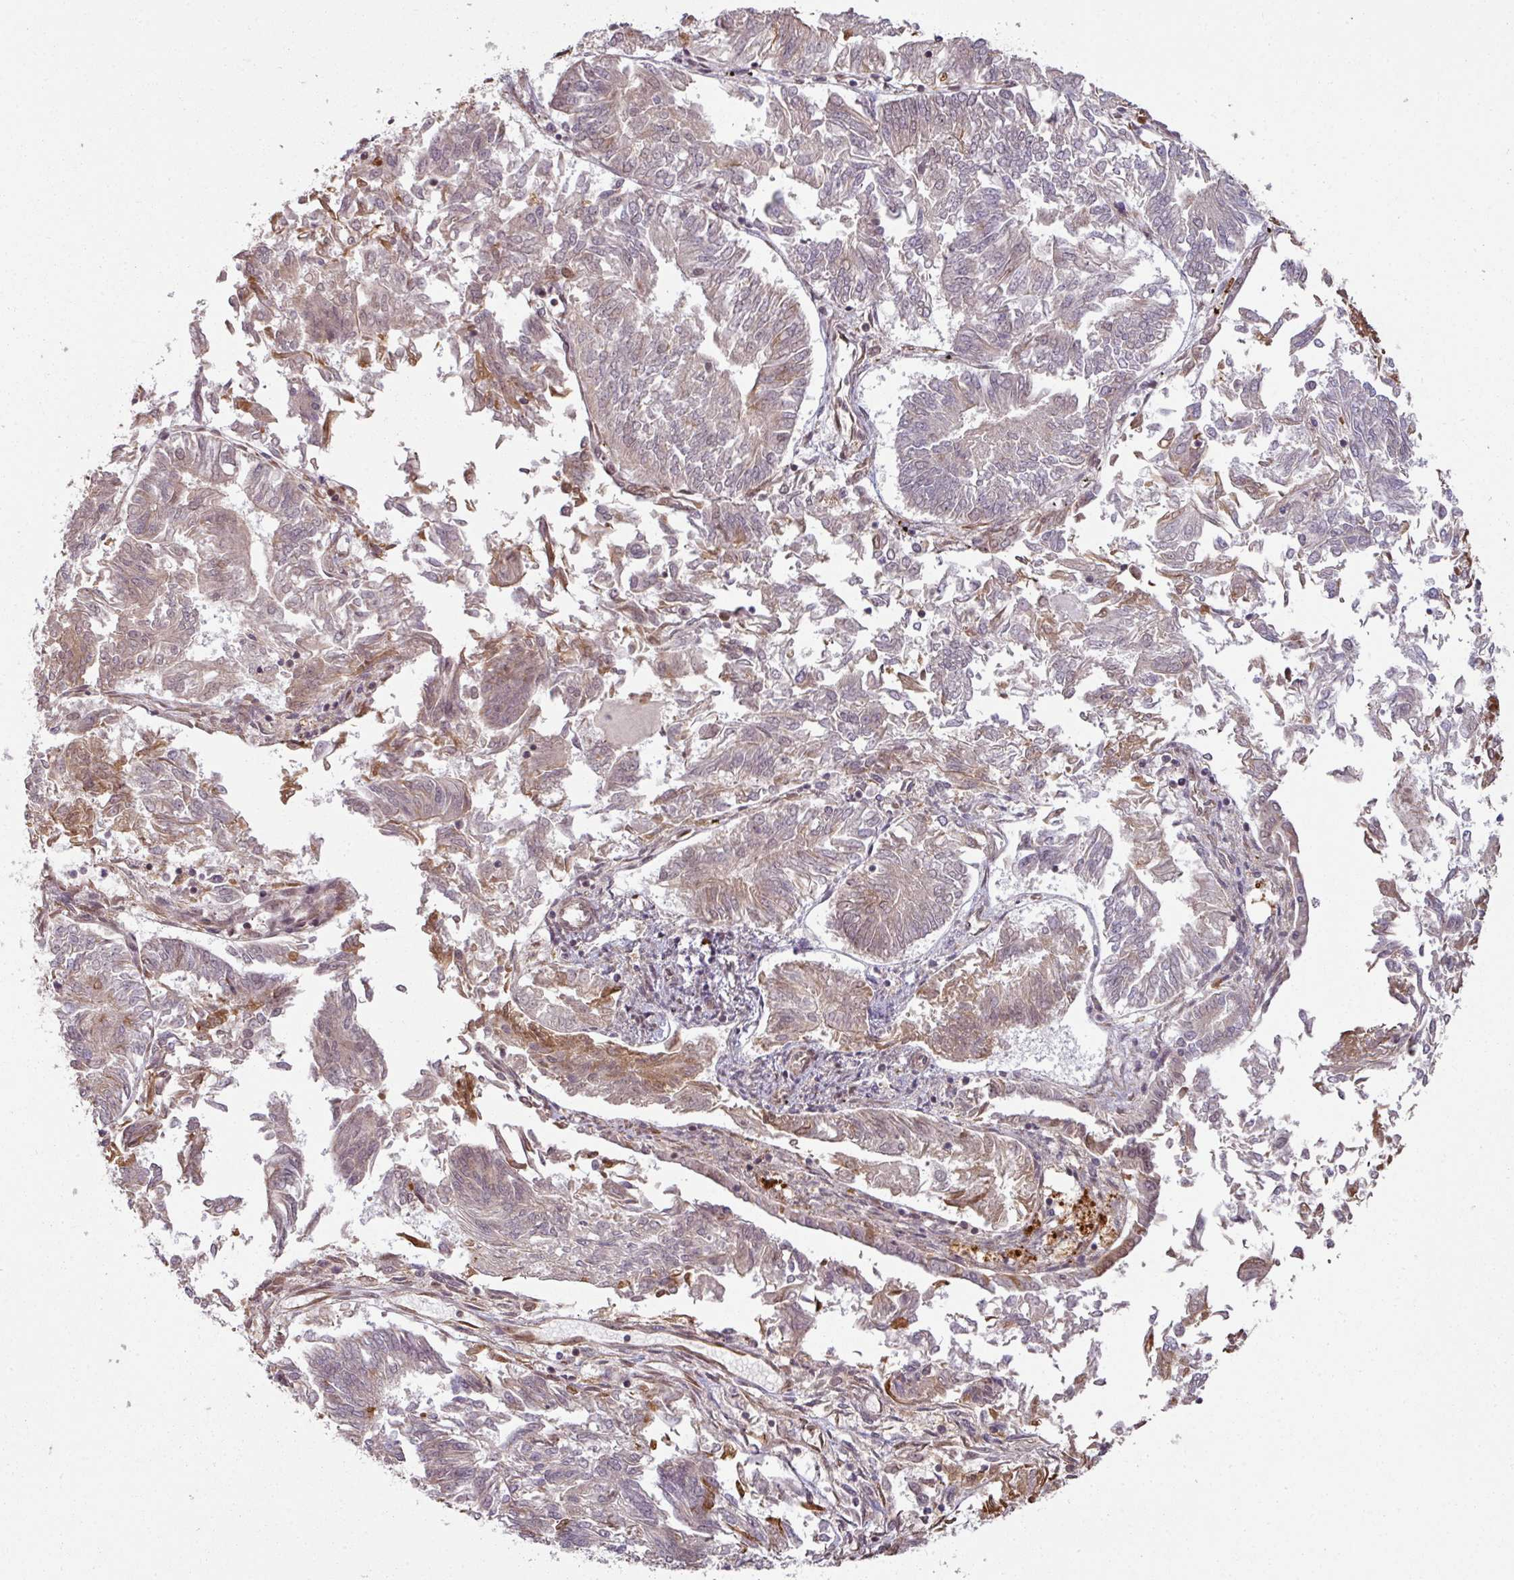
{"staining": {"intensity": "weak", "quantity": "<25%", "location": "cytoplasmic/membranous"}, "tissue": "endometrial cancer", "cell_type": "Tumor cells", "image_type": "cancer", "snomed": [{"axis": "morphology", "description": "Adenocarcinoma, NOS"}, {"axis": "topography", "description": "Endometrium"}], "caption": "High magnification brightfield microscopy of endometrial adenocarcinoma stained with DAB (brown) and counterstained with hematoxylin (blue): tumor cells show no significant expression. The staining is performed using DAB (3,3'-diaminobenzidine) brown chromogen with nuclei counter-stained in using hematoxylin.", "gene": "SIK3", "patient": {"sex": "female", "age": 58}}